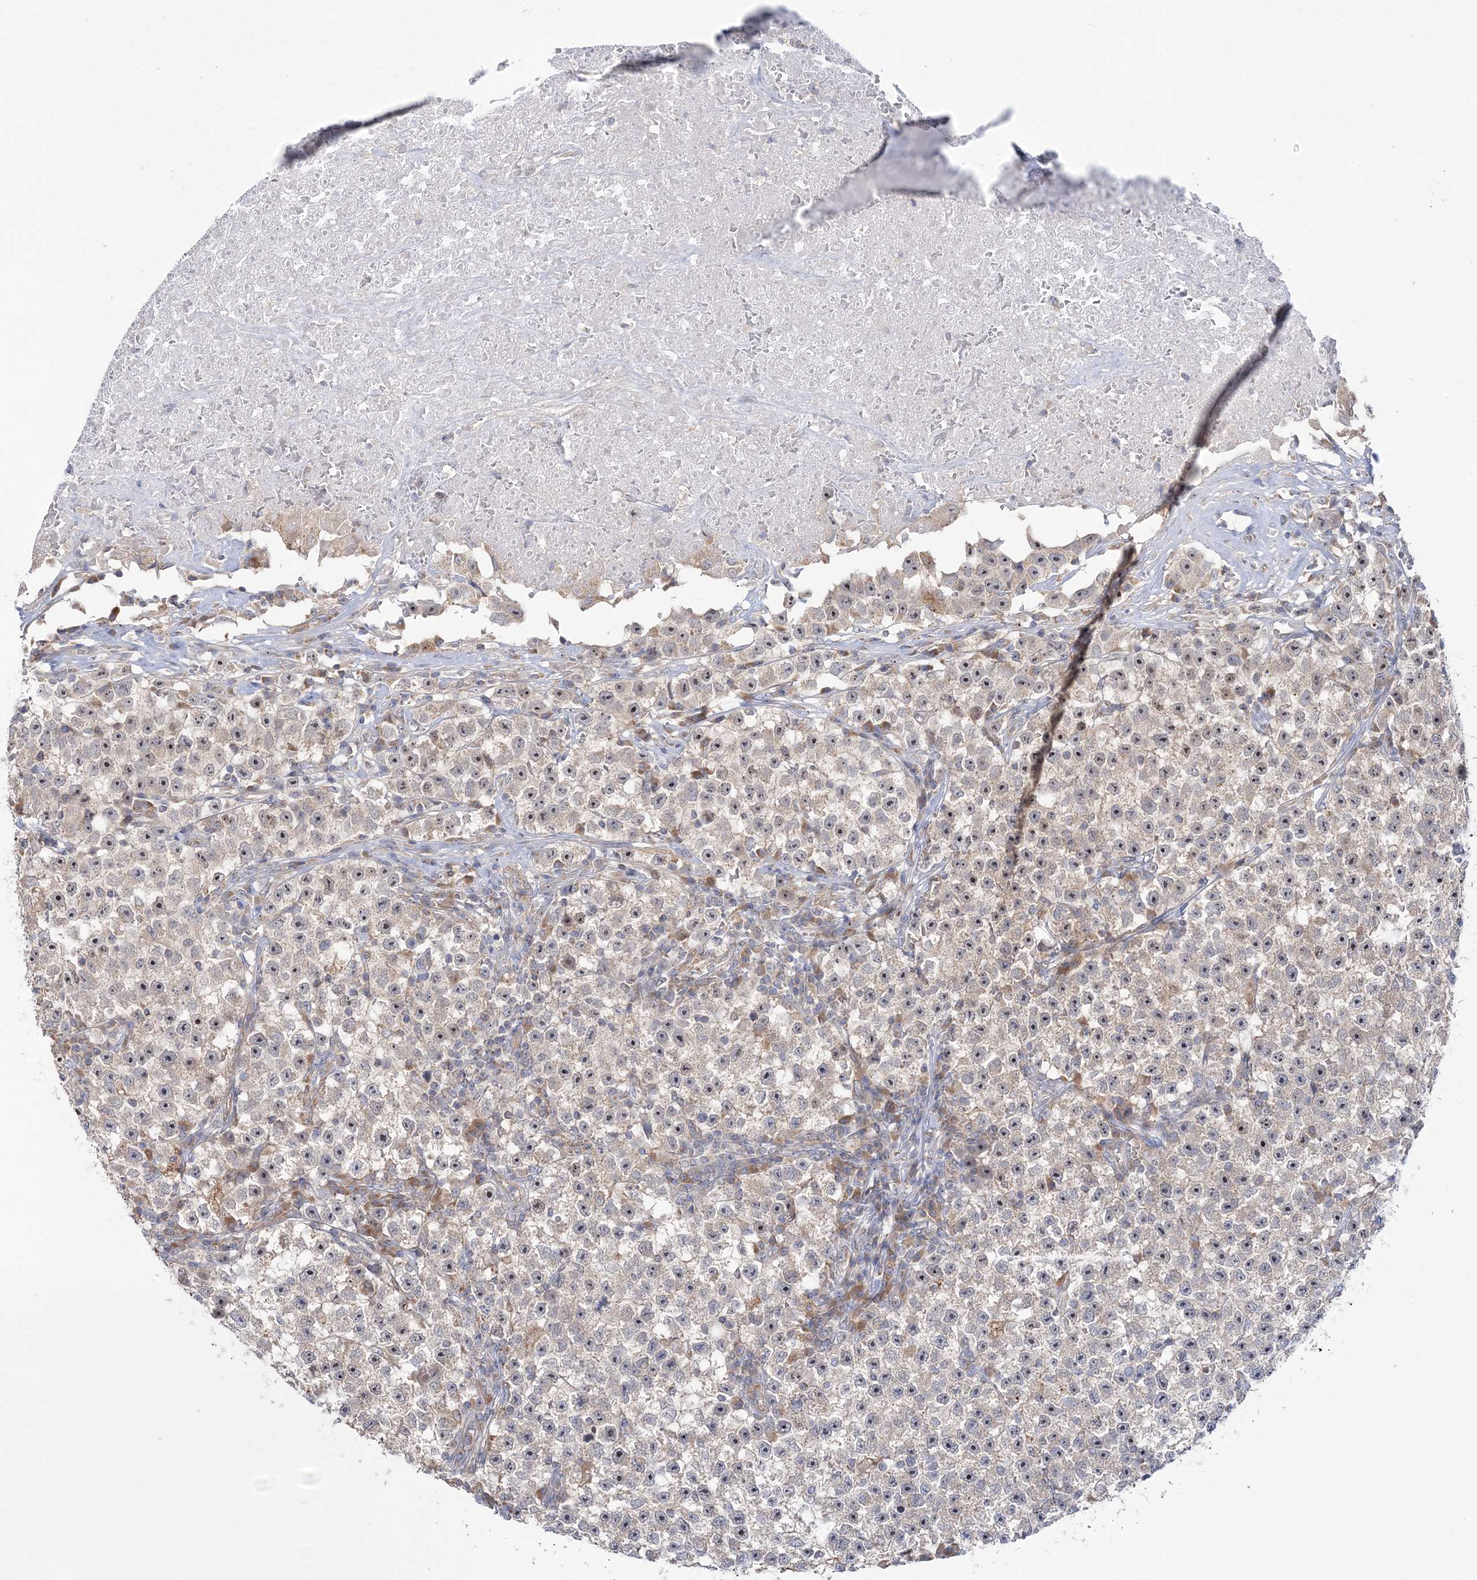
{"staining": {"intensity": "weak", "quantity": "<25%", "location": "cytoplasmic/membranous"}, "tissue": "testis cancer", "cell_type": "Tumor cells", "image_type": "cancer", "snomed": [{"axis": "morphology", "description": "Seminoma, NOS"}, {"axis": "topography", "description": "Testis"}], "caption": "Image shows no significant protein expression in tumor cells of testis cancer (seminoma).", "gene": "MMADHC", "patient": {"sex": "male", "age": 22}}